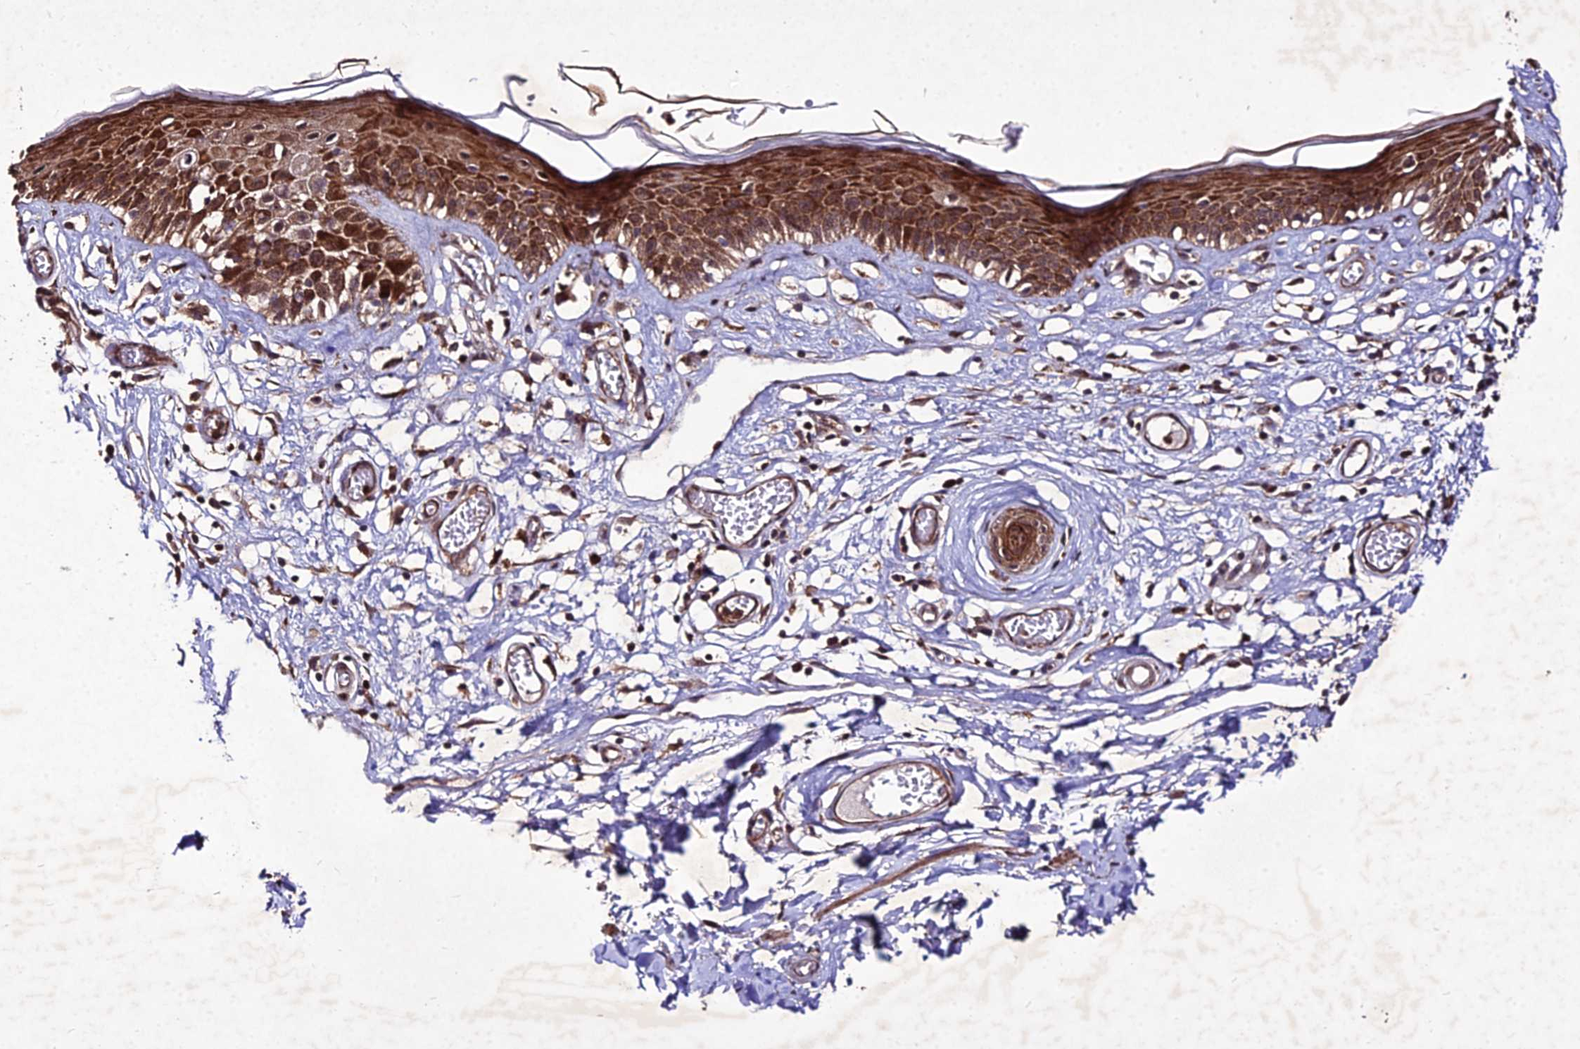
{"staining": {"intensity": "strong", "quantity": ">75%", "location": "cytoplasmic/membranous"}, "tissue": "skin", "cell_type": "Epidermal cells", "image_type": "normal", "snomed": [{"axis": "morphology", "description": "Normal tissue, NOS"}, {"axis": "topography", "description": "Adipose tissue"}, {"axis": "topography", "description": "Vascular tissue"}, {"axis": "topography", "description": "Vulva"}, {"axis": "topography", "description": "Peripheral nerve tissue"}], "caption": "The photomicrograph demonstrates a brown stain indicating the presence of a protein in the cytoplasmic/membranous of epidermal cells in skin. The protein is stained brown, and the nuclei are stained in blue (DAB (3,3'-diaminobenzidine) IHC with brightfield microscopy, high magnification).", "gene": "ZNF766", "patient": {"sex": "female", "age": 86}}